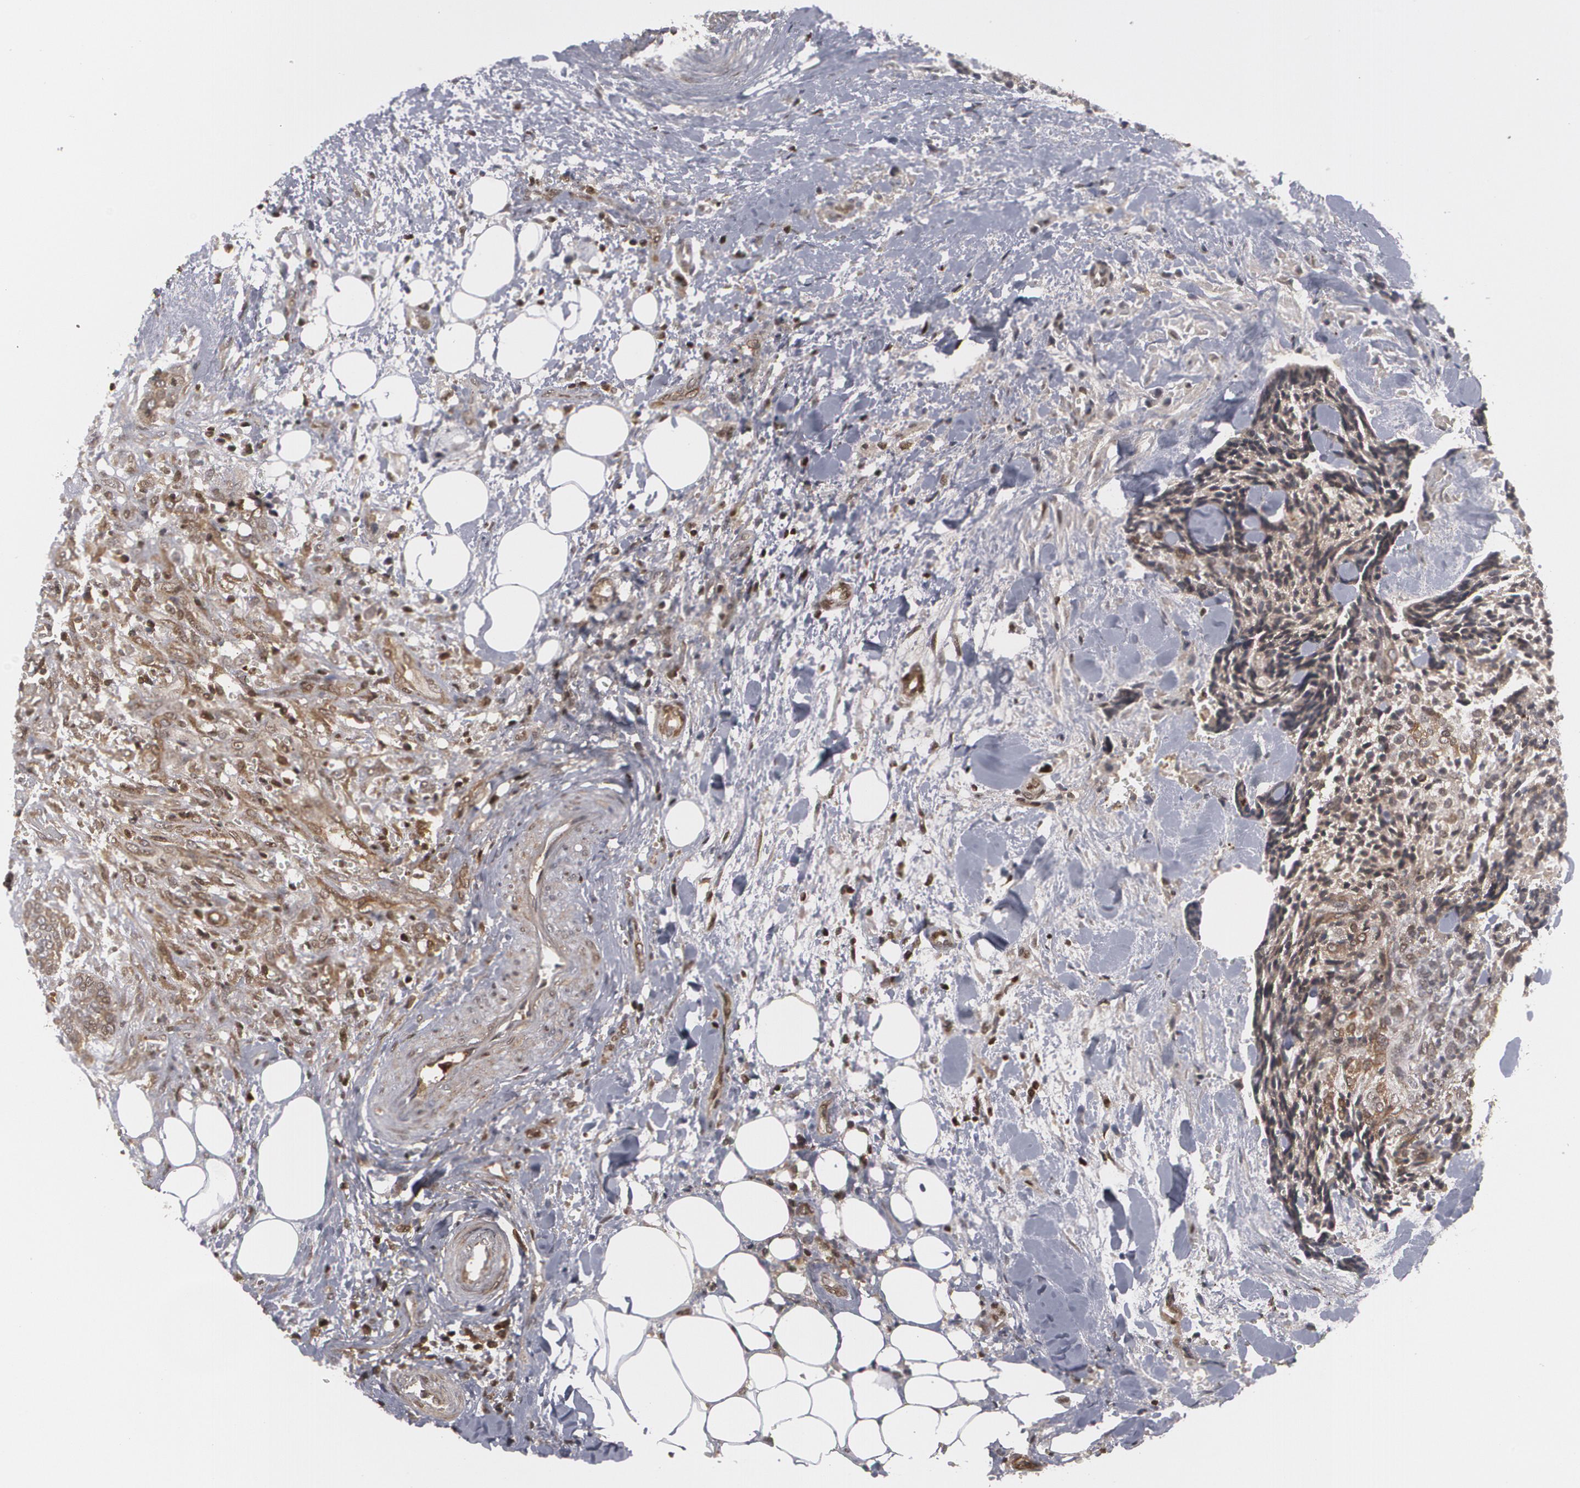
{"staining": {"intensity": "weak", "quantity": "<25%", "location": "cytoplasmic/membranous"}, "tissue": "head and neck cancer", "cell_type": "Tumor cells", "image_type": "cancer", "snomed": [{"axis": "morphology", "description": "Squamous cell carcinoma, NOS"}, {"axis": "topography", "description": "Salivary gland"}, {"axis": "topography", "description": "Head-Neck"}], "caption": "The immunohistochemistry photomicrograph has no significant expression in tumor cells of head and neck squamous cell carcinoma tissue.", "gene": "LRG1", "patient": {"sex": "male", "age": 70}}